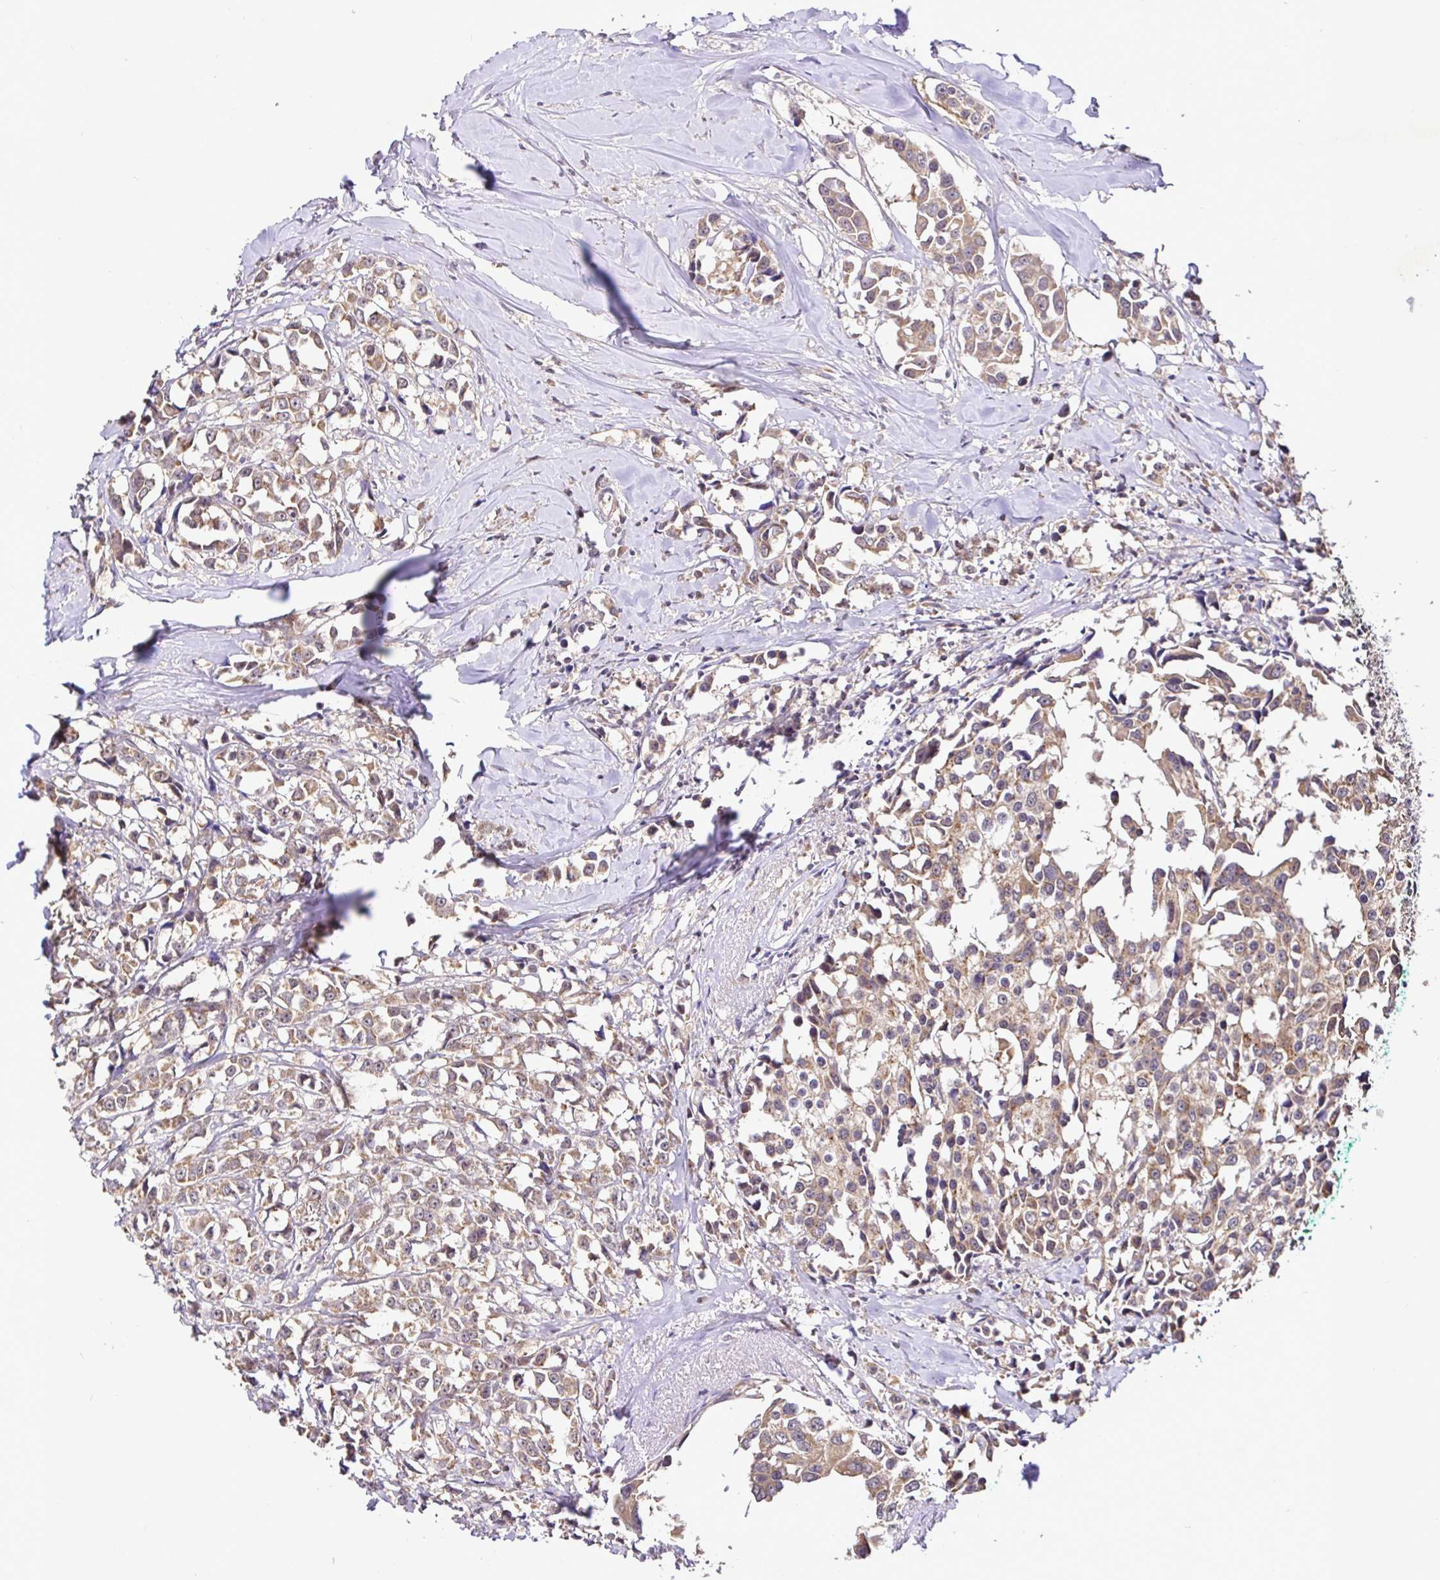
{"staining": {"intensity": "moderate", "quantity": ">75%", "location": "cytoplasmic/membranous"}, "tissue": "breast cancer", "cell_type": "Tumor cells", "image_type": "cancer", "snomed": [{"axis": "morphology", "description": "Duct carcinoma"}, {"axis": "topography", "description": "Breast"}], "caption": "Protein staining shows moderate cytoplasmic/membranous staining in about >75% of tumor cells in breast cancer (infiltrating ductal carcinoma).", "gene": "UBE2M", "patient": {"sex": "female", "age": 80}}